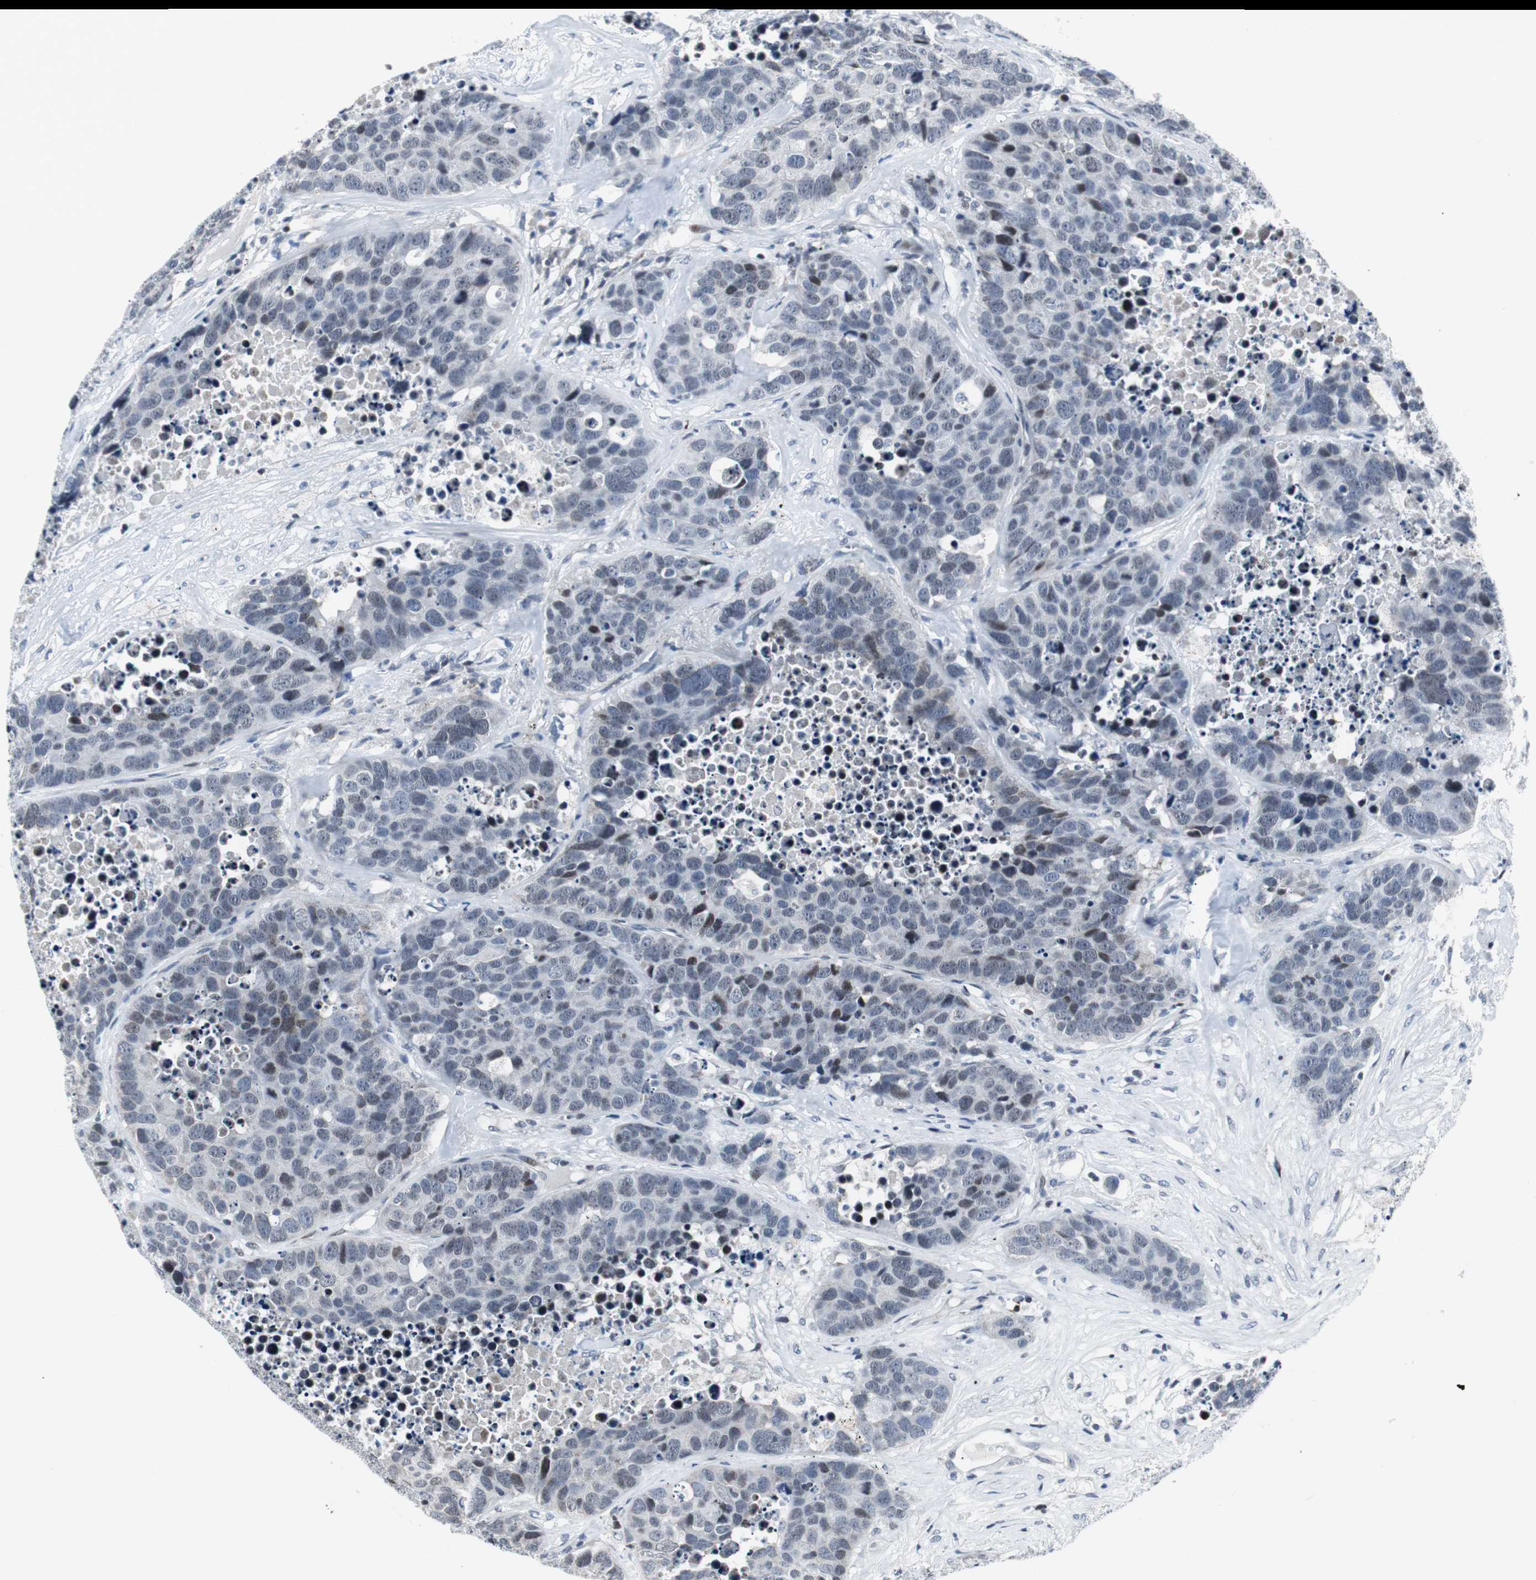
{"staining": {"intensity": "weak", "quantity": "<25%", "location": "nuclear"}, "tissue": "carcinoid", "cell_type": "Tumor cells", "image_type": "cancer", "snomed": [{"axis": "morphology", "description": "Carcinoid, malignant, NOS"}, {"axis": "topography", "description": "Lung"}], "caption": "IHC micrograph of carcinoid stained for a protein (brown), which demonstrates no staining in tumor cells.", "gene": "MTA1", "patient": {"sex": "male", "age": 60}}